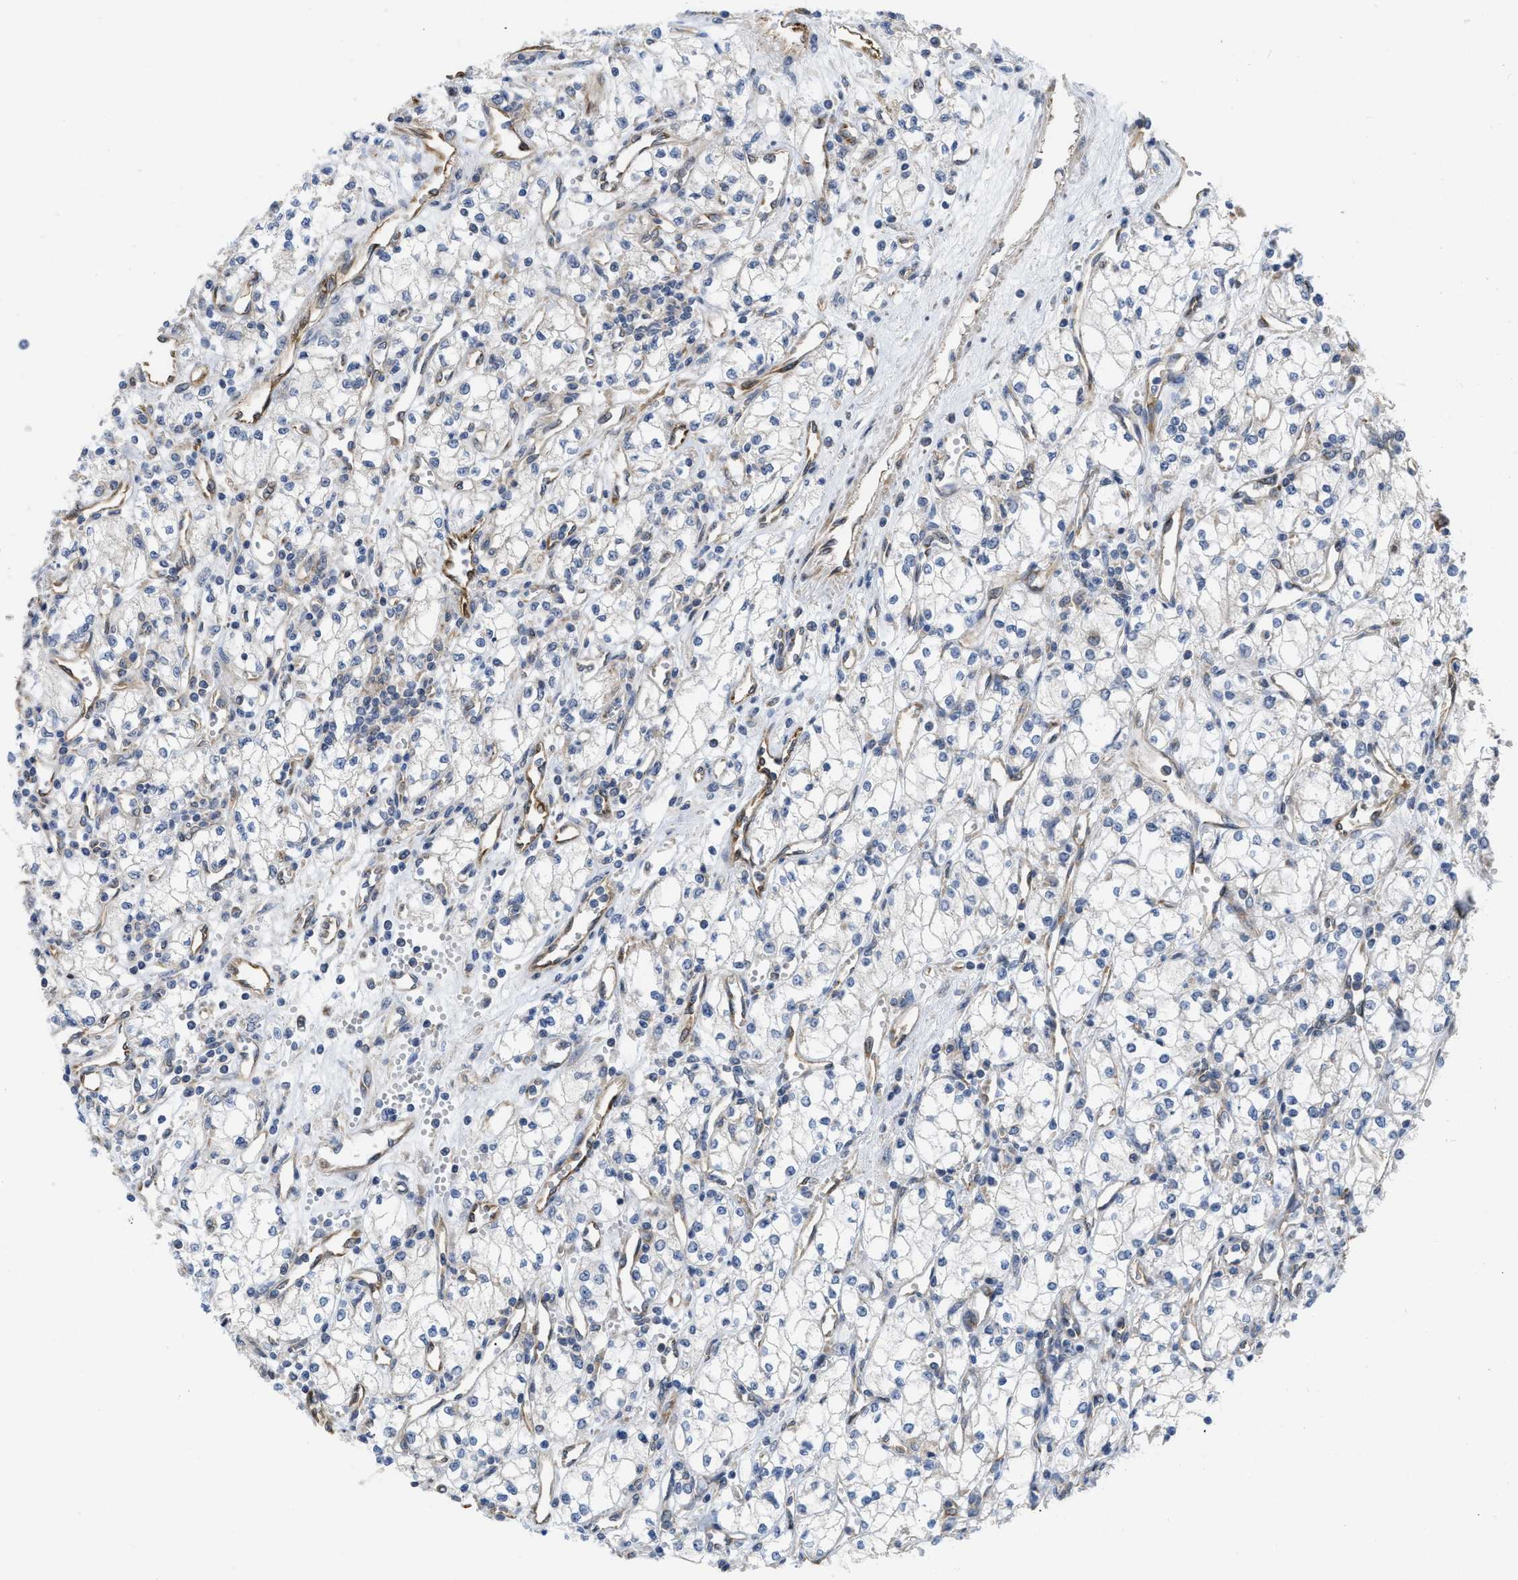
{"staining": {"intensity": "negative", "quantity": "none", "location": "none"}, "tissue": "renal cancer", "cell_type": "Tumor cells", "image_type": "cancer", "snomed": [{"axis": "morphology", "description": "Adenocarcinoma, NOS"}, {"axis": "topography", "description": "Kidney"}], "caption": "The histopathology image demonstrates no staining of tumor cells in adenocarcinoma (renal). (DAB immunohistochemistry (IHC) visualized using brightfield microscopy, high magnification).", "gene": "EOGT", "patient": {"sex": "male", "age": 59}}